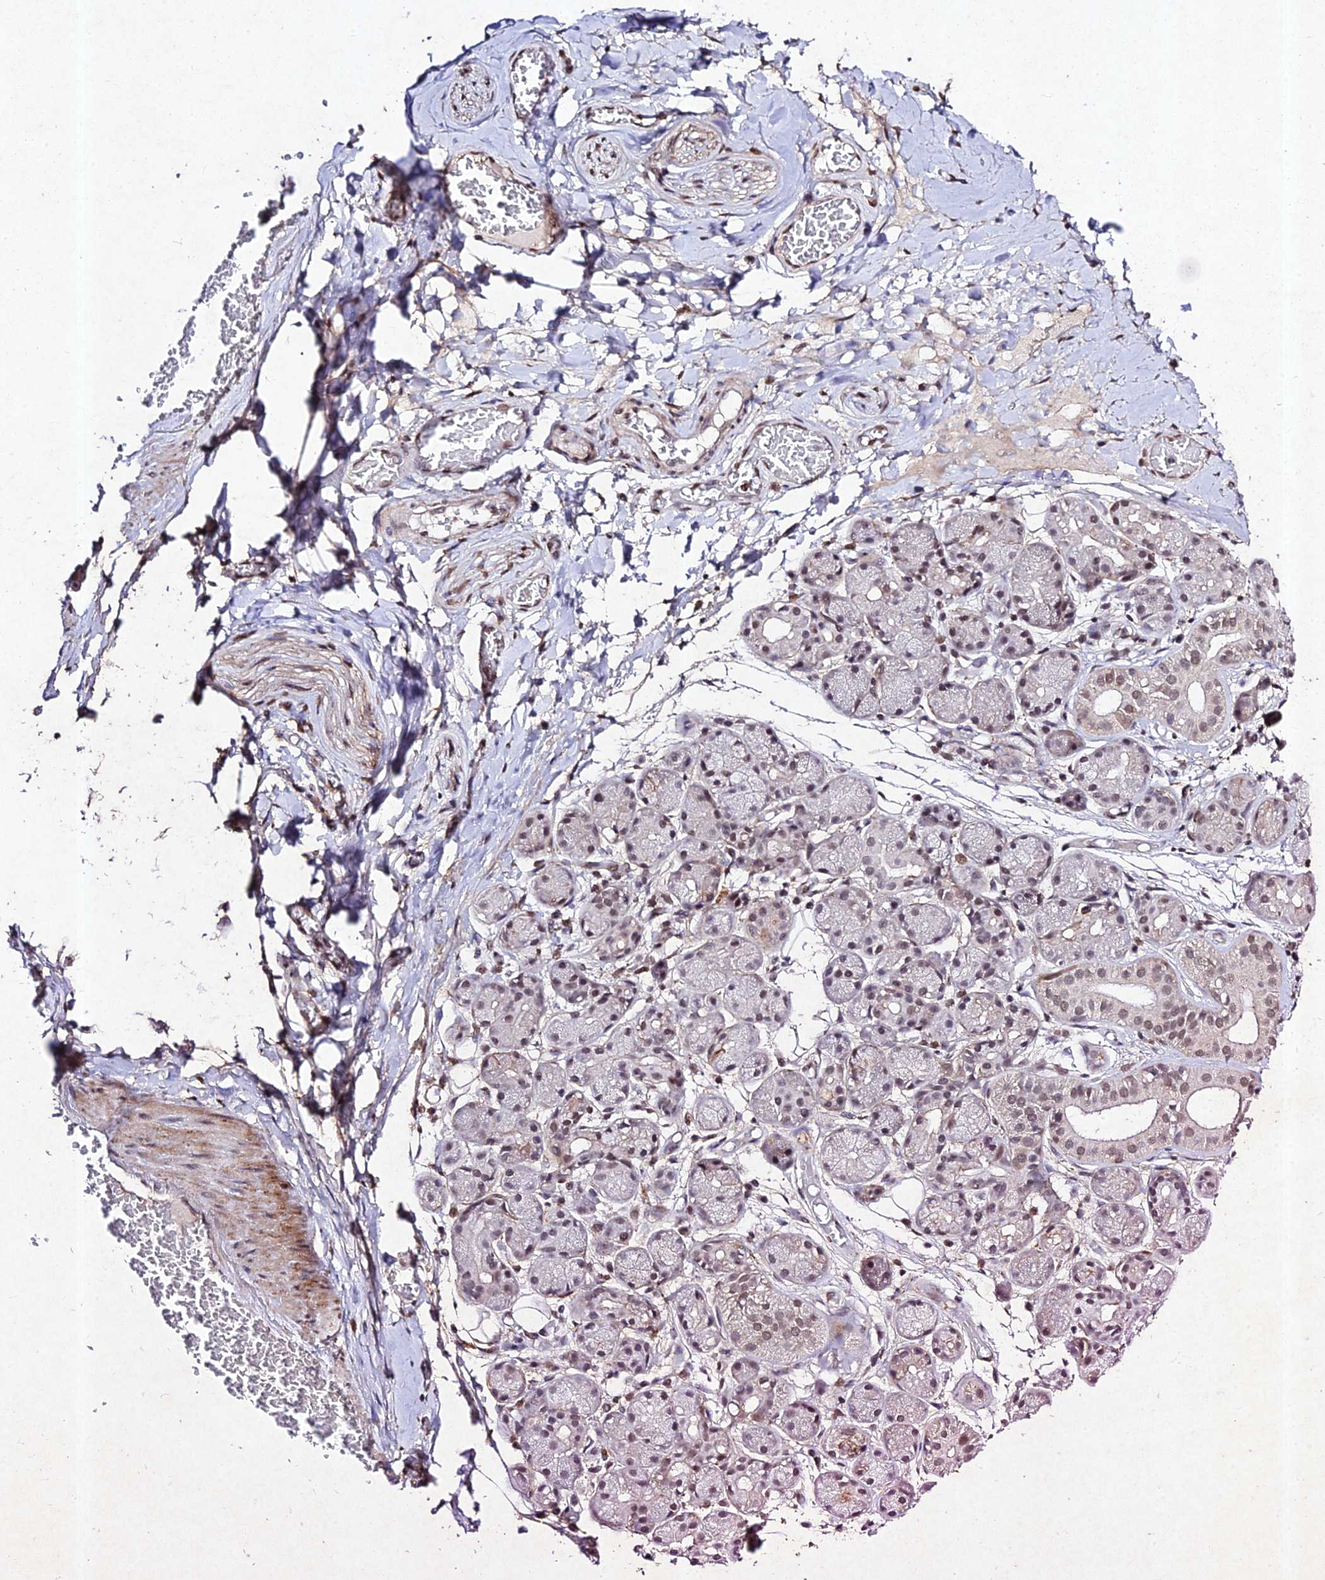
{"staining": {"intensity": "moderate", "quantity": ">75%", "location": "cytoplasmic/membranous,nuclear"}, "tissue": "soft tissue", "cell_type": "Fibroblasts", "image_type": "normal", "snomed": [{"axis": "morphology", "description": "Normal tissue, NOS"}, {"axis": "topography", "description": "Salivary gland"}, {"axis": "topography", "description": "Peripheral nerve tissue"}], "caption": "Immunohistochemical staining of normal human soft tissue demonstrates >75% levels of moderate cytoplasmic/membranous,nuclear protein positivity in about >75% of fibroblasts.", "gene": "RAVER1", "patient": {"sex": "male", "age": 62}}